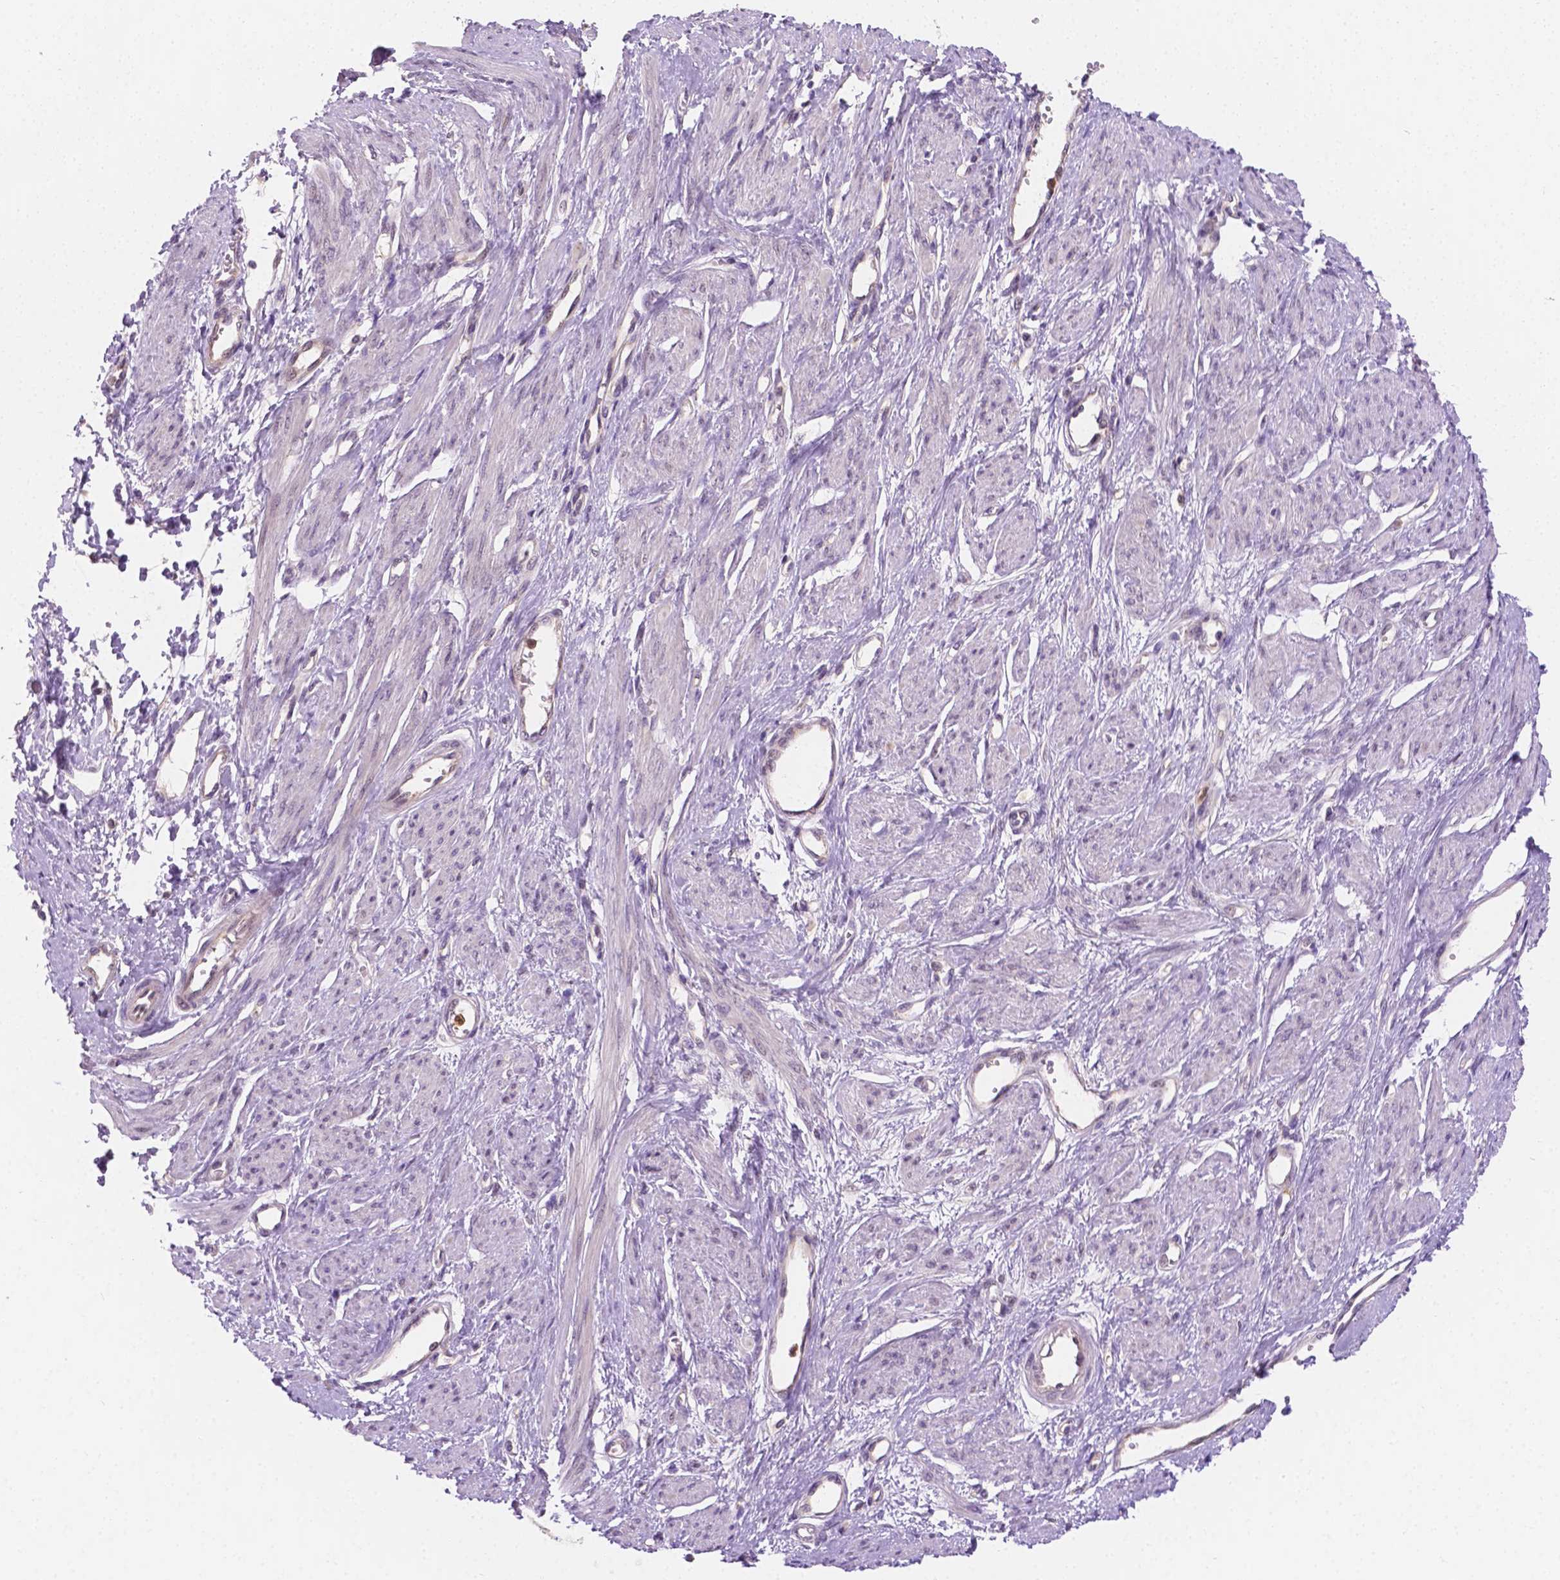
{"staining": {"intensity": "negative", "quantity": "none", "location": "none"}, "tissue": "smooth muscle", "cell_type": "Smooth muscle cells", "image_type": "normal", "snomed": [{"axis": "morphology", "description": "Normal tissue, NOS"}, {"axis": "topography", "description": "Smooth muscle"}, {"axis": "topography", "description": "Uterus"}], "caption": "High power microscopy micrograph of an immunohistochemistry photomicrograph of benign smooth muscle, revealing no significant positivity in smooth muscle cells.", "gene": "ZNRD2", "patient": {"sex": "female", "age": 39}}